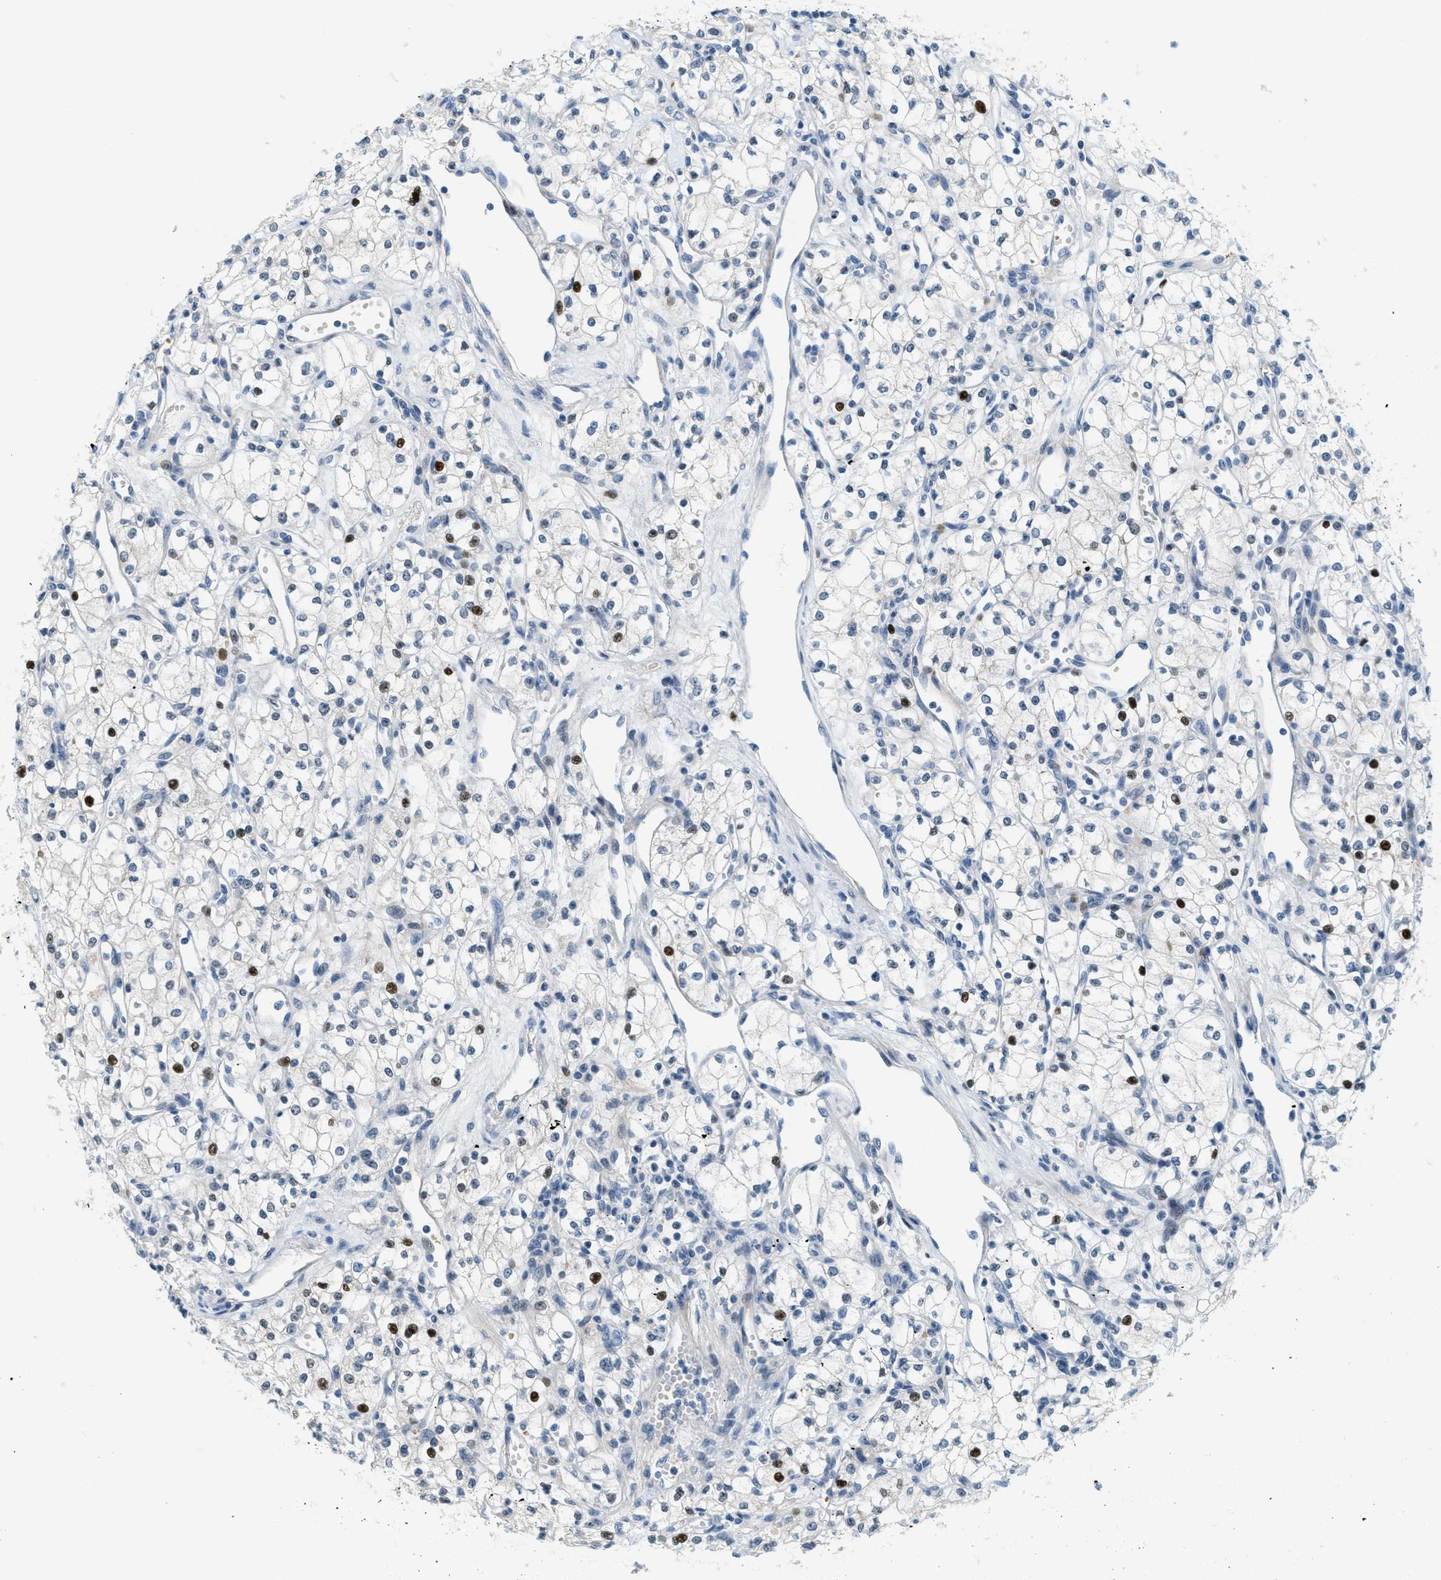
{"staining": {"intensity": "moderate", "quantity": "<25%", "location": "nuclear"}, "tissue": "renal cancer", "cell_type": "Tumor cells", "image_type": "cancer", "snomed": [{"axis": "morphology", "description": "Adenocarcinoma, NOS"}, {"axis": "topography", "description": "Kidney"}], "caption": "Renal cancer stained with a protein marker displays moderate staining in tumor cells.", "gene": "CYP4X1", "patient": {"sex": "male", "age": 59}}